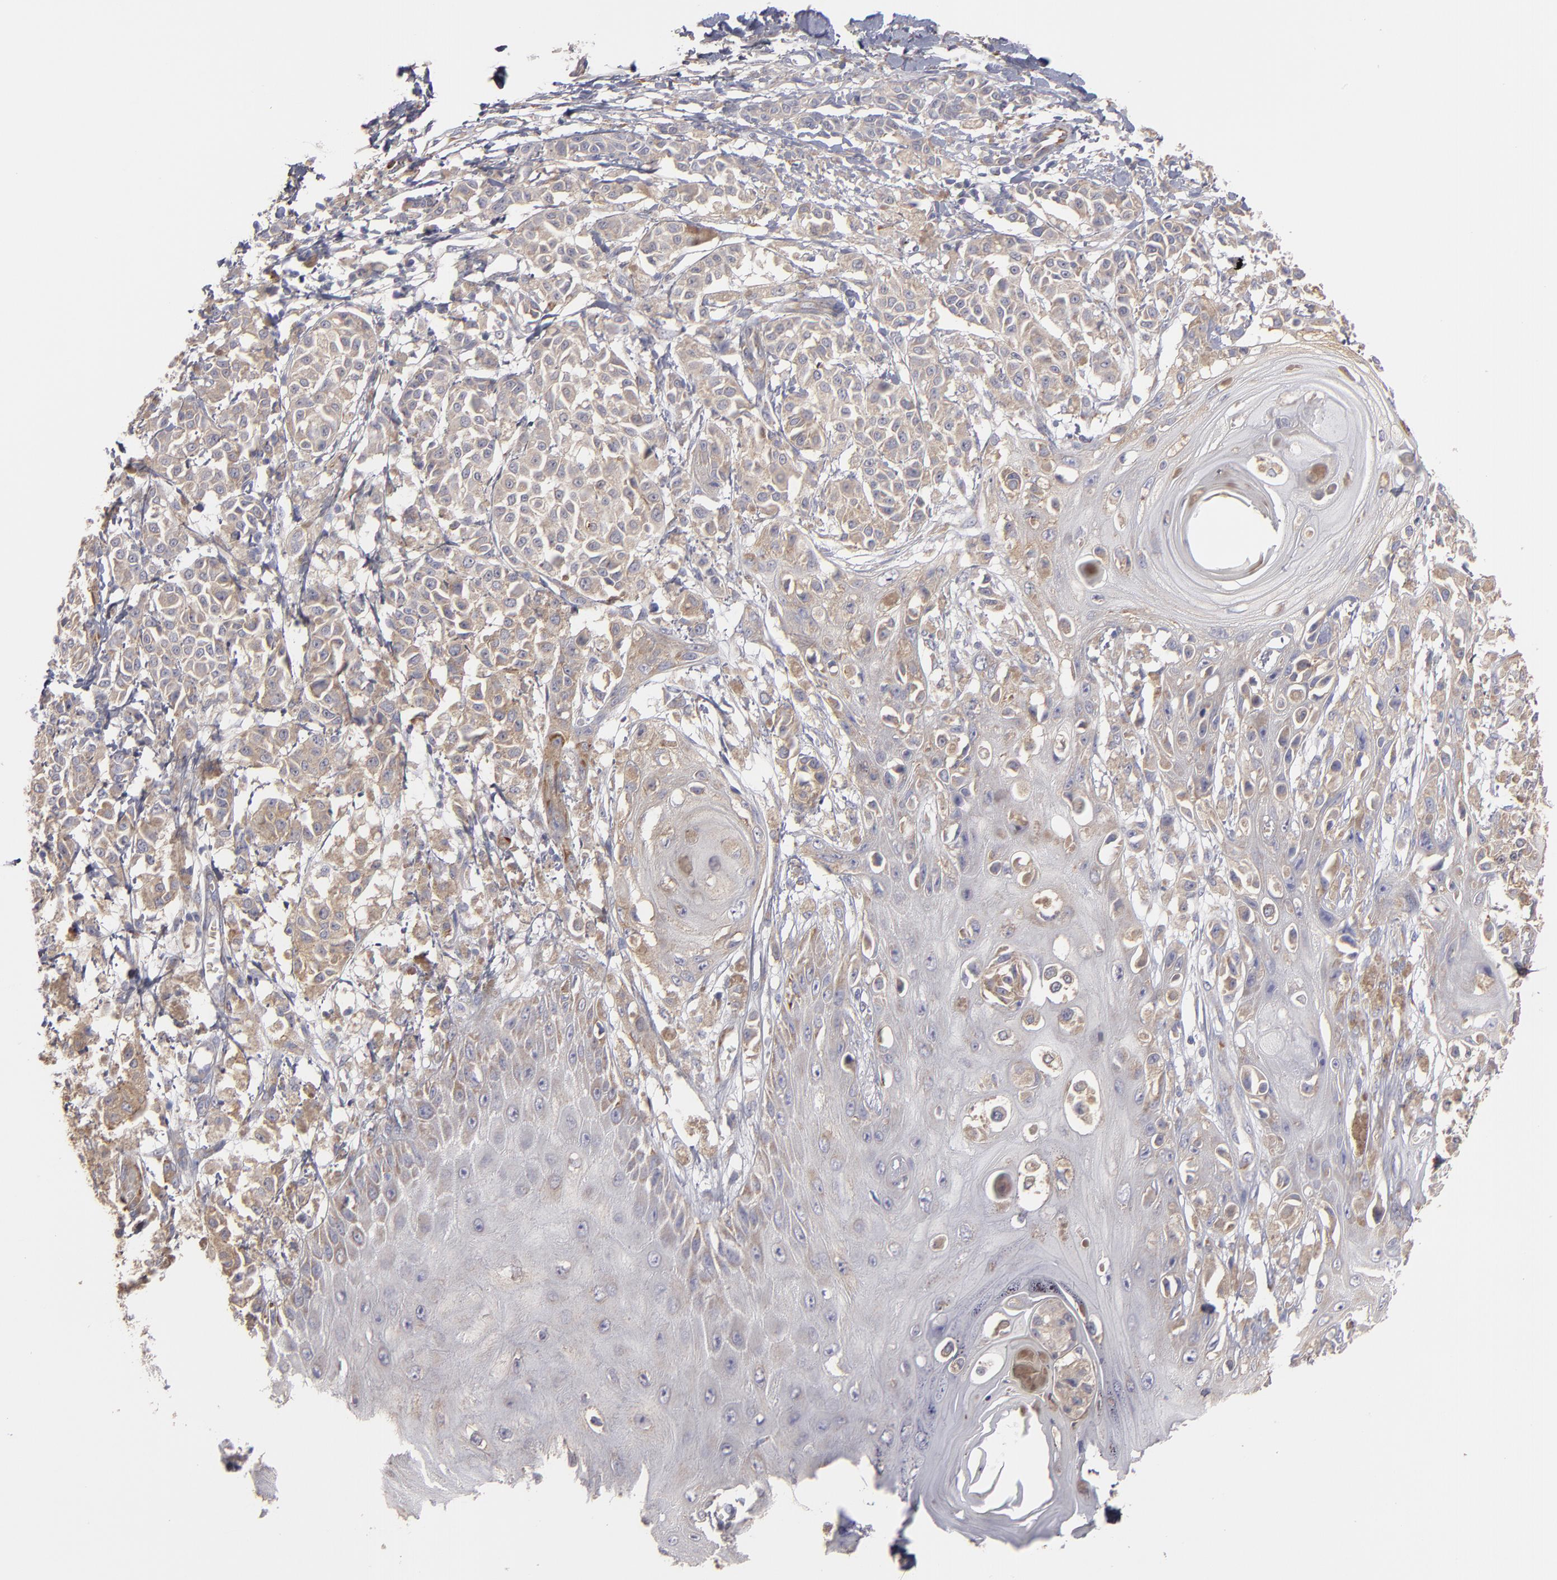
{"staining": {"intensity": "weak", "quantity": "25%-75%", "location": "cytoplasmic/membranous"}, "tissue": "melanoma", "cell_type": "Tumor cells", "image_type": "cancer", "snomed": [{"axis": "morphology", "description": "Malignant melanoma, NOS"}, {"axis": "topography", "description": "Skin"}], "caption": "This micrograph demonstrates immunohistochemistry staining of human melanoma, with low weak cytoplasmic/membranous expression in approximately 25%-75% of tumor cells.", "gene": "ENTPD5", "patient": {"sex": "male", "age": 76}}